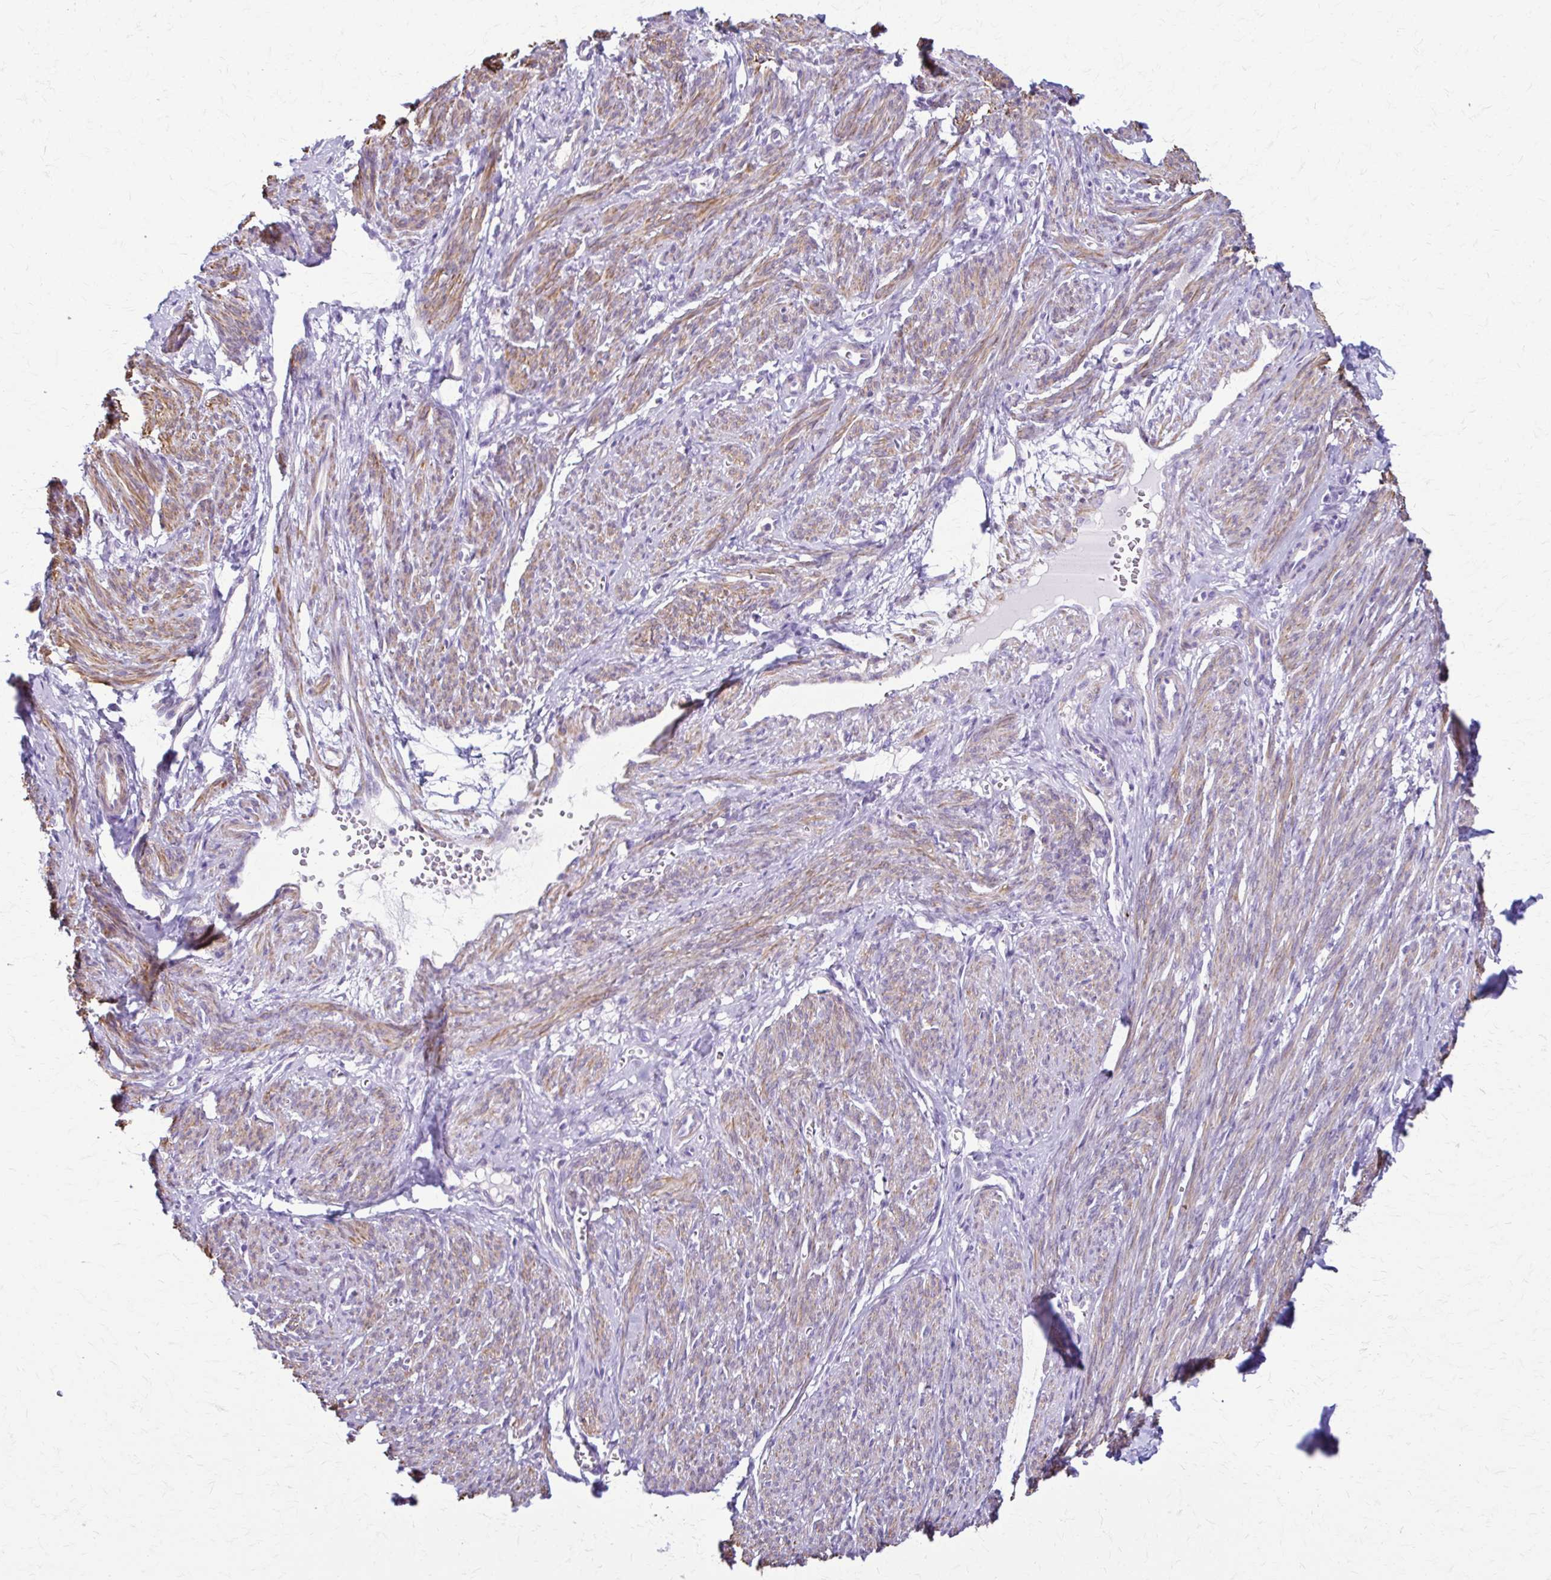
{"staining": {"intensity": "moderate", "quantity": ">75%", "location": "cytoplasmic/membranous"}, "tissue": "smooth muscle", "cell_type": "Smooth muscle cells", "image_type": "normal", "snomed": [{"axis": "morphology", "description": "Normal tissue, NOS"}, {"axis": "topography", "description": "Smooth muscle"}], "caption": "DAB immunohistochemical staining of benign human smooth muscle shows moderate cytoplasmic/membranous protein expression in about >75% of smooth muscle cells. Using DAB (brown) and hematoxylin (blue) stains, captured at high magnification using brightfield microscopy.", "gene": "DSP", "patient": {"sex": "female", "age": 65}}